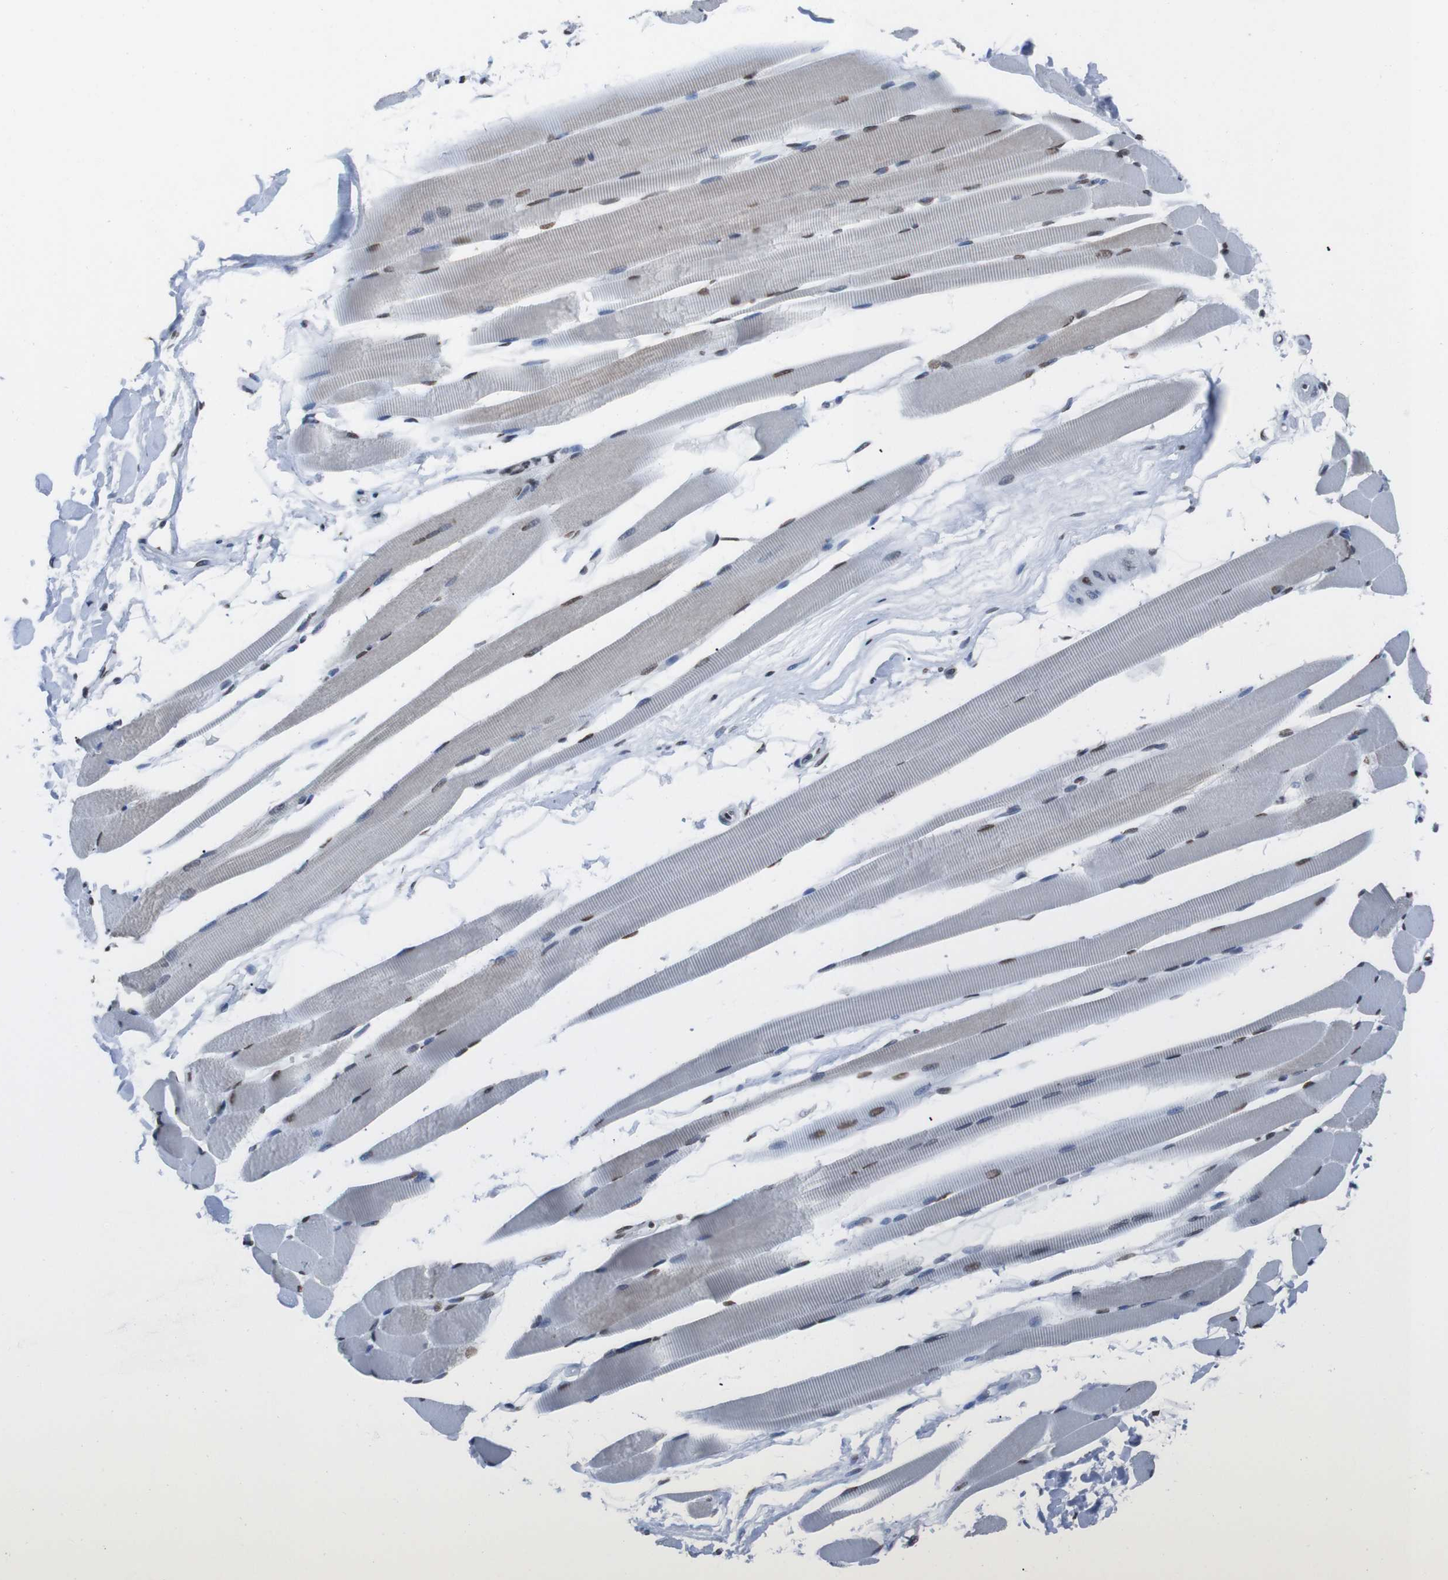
{"staining": {"intensity": "moderate", "quantity": ">75%", "location": "nuclear"}, "tissue": "skeletal muscle", "cell_type": "Myocytes", "image_type": "normal", "snomed": [{"axis": "morphology", "description": "Normal tissue, NOS"}, {"axis": "topography", "description": "Skeletal muscle"}, {"axis": "topography", "description": "Peripheral nerve tissue"}], "caption": "The micrograph reveals a brown stain indicating the presence of a protein in the nuclear of myocytes in skeletal muscle. (brown staining indicates protein expression, while blue staining denotes nuclei).", "gene": "PIP4P2", "patient": {"sex": "female", "age": 84}}